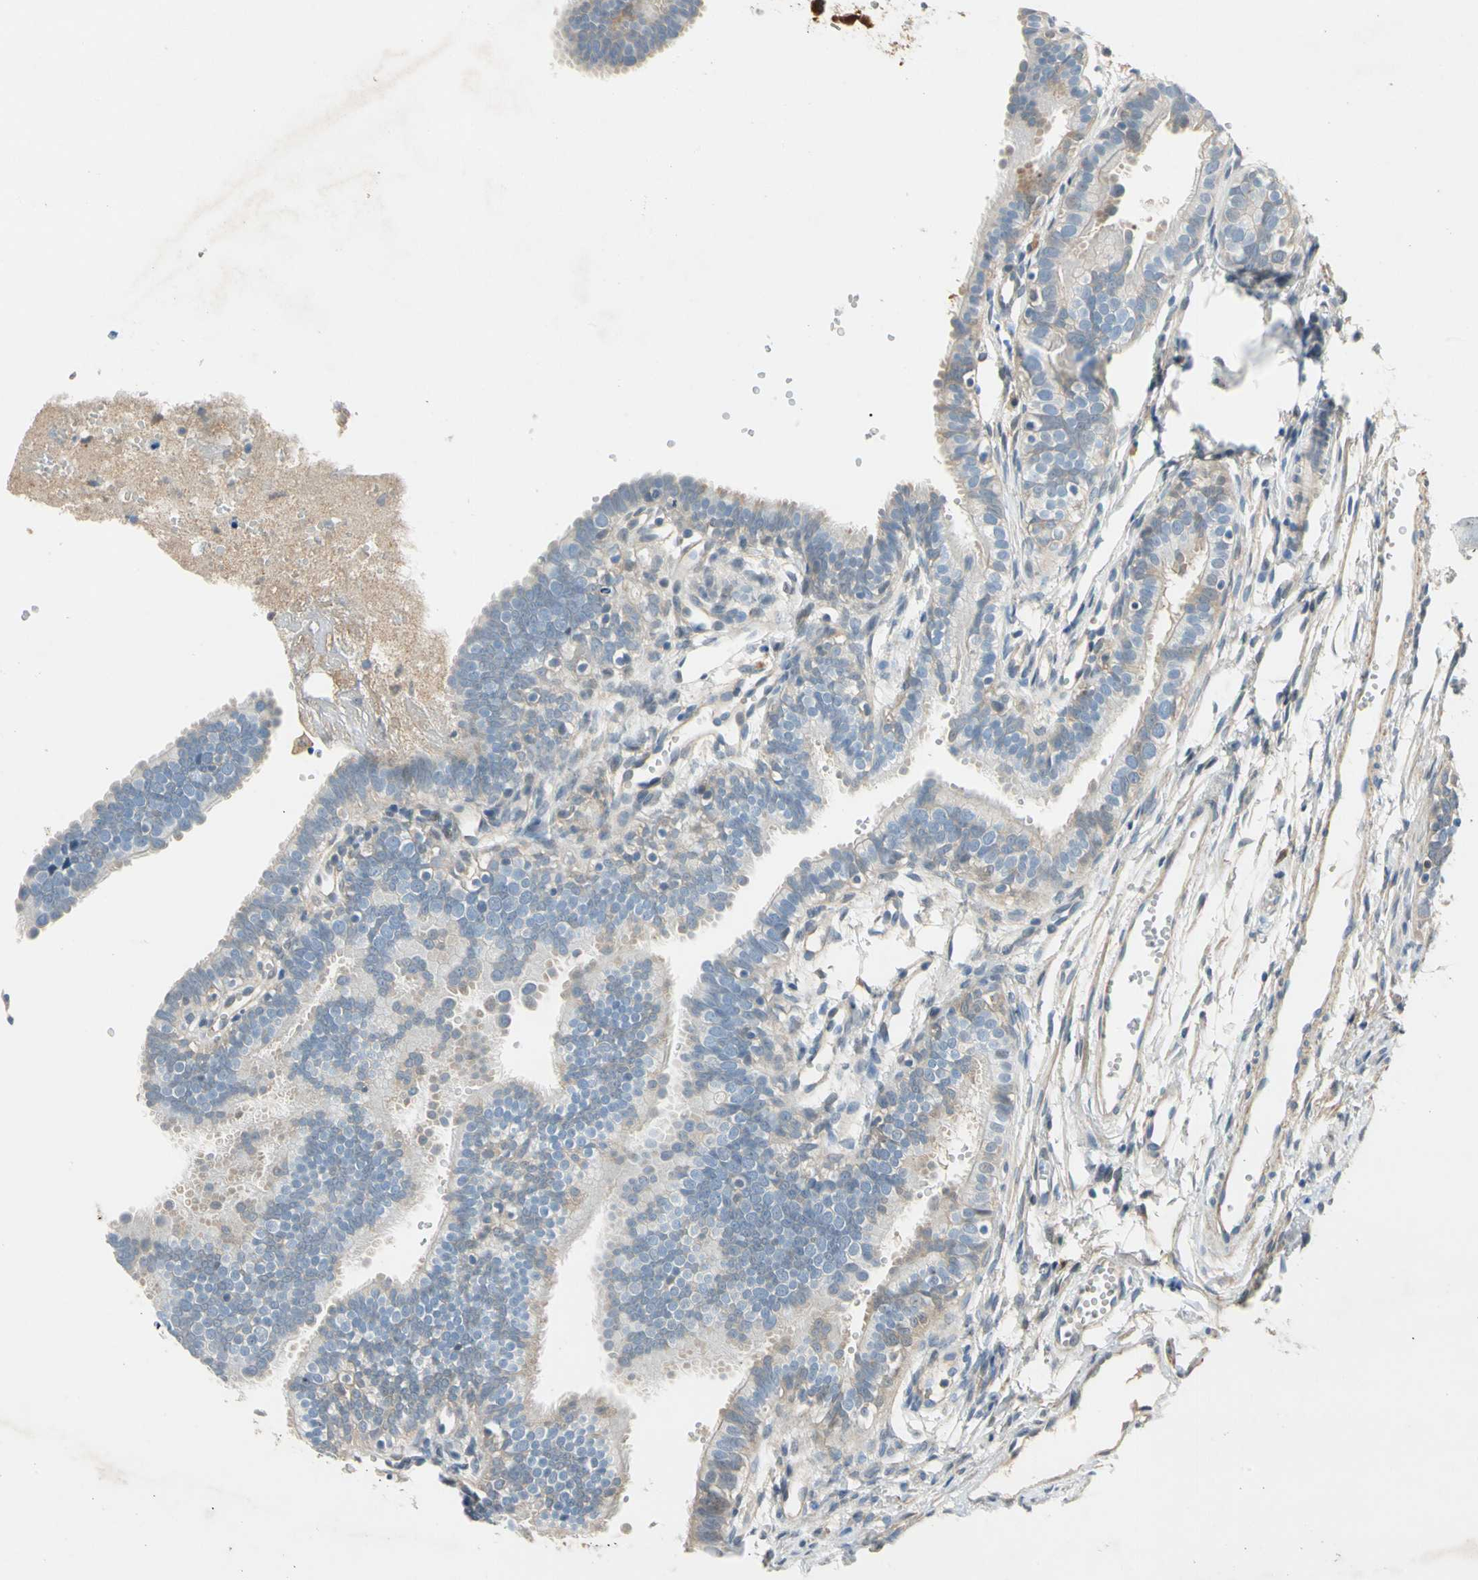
{"staining": {"intensity": "weak", "quantity": "25%-75%", "location": "cytoplasmic/membranous"}, "tissue": "fallopian tube", "cell_type": "Glandular cells", "image_type": "normal", "snomed": [{"axis": "morphology", "description": "Normal tissue, NOS"}, {"axis": "topography", "description": "Fallopian tube"}, {"axis": "topography", "description": "Placenta"}], "caption": "Immunohistochemistry (IHC) staining of benign fallopian tube, which shows low levels of weak cytoplasmic/membranous positivity in approximately 25%-75% of glandular cells indicating weak cytoplasmic/membranous protein expression. The staining was performed using DAB (3,3'-diaminobenzidine) (brown) for protein detection and nuclei were counterstained in hematoxylin (blue).", "gene": "WIPI1", "patient": {"sex": "female", "age": 34}}